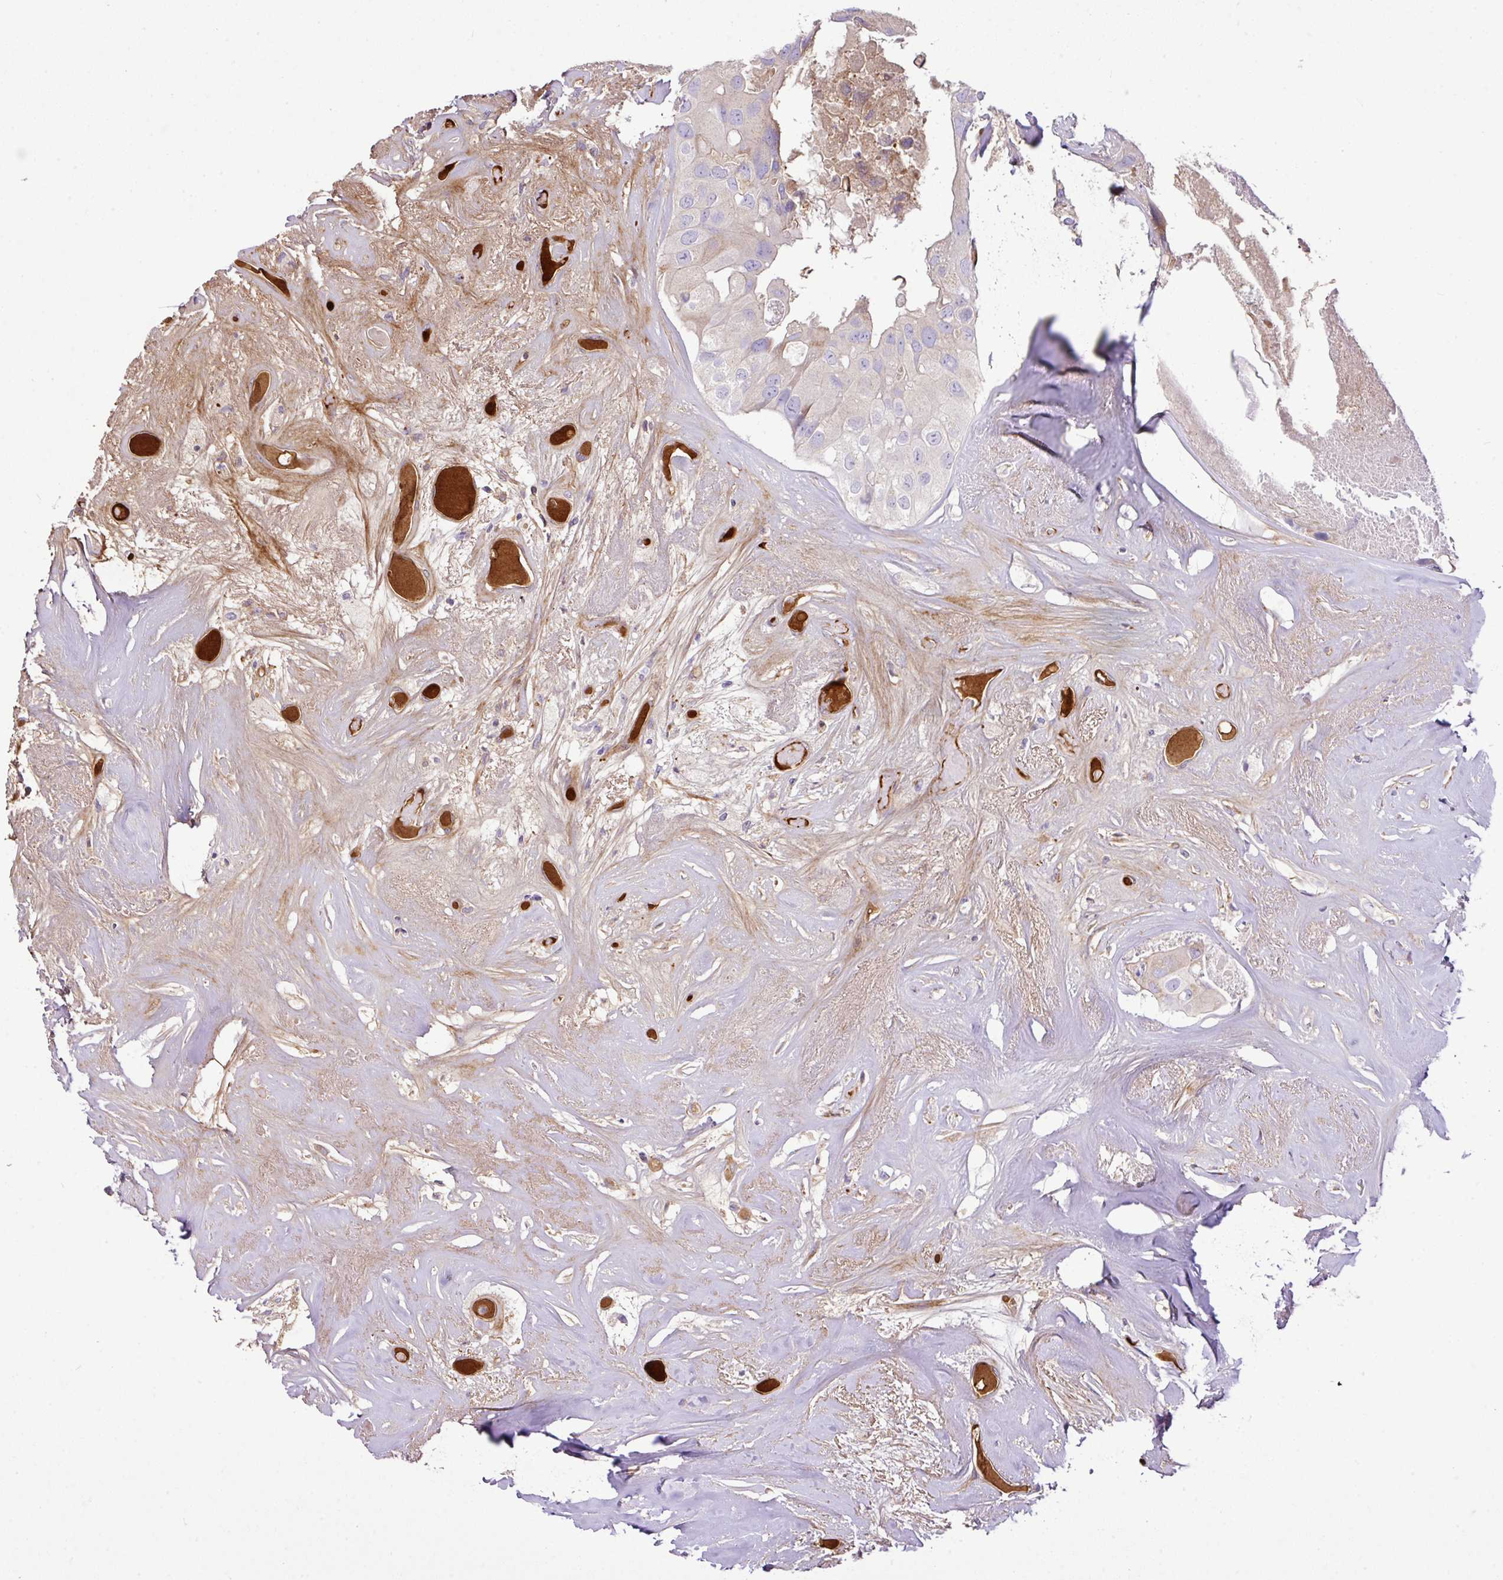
{"staining": {"intensity": "negative", "quantity": "none", "location": "none"}, "tissue": "head and neck cancer", "cell_type": "Tumor cells", "image_type": "cancer", "snomed": [{"axis": "morphology", "description": "Adenocarcinoma, NOS"}, {"axis": "morphology", "description": "Adenocarcinoma, metastatic, NOS"}, {"axis": "topography", "description": "Head-Neck"}], "caption": "The immunohistochemistry (IHC) micrograph has no significant staining in tumor cells of head and neck cancer tissue.", "gene": "CTXN2", "patient": {"sex": "male", "age": 75}}